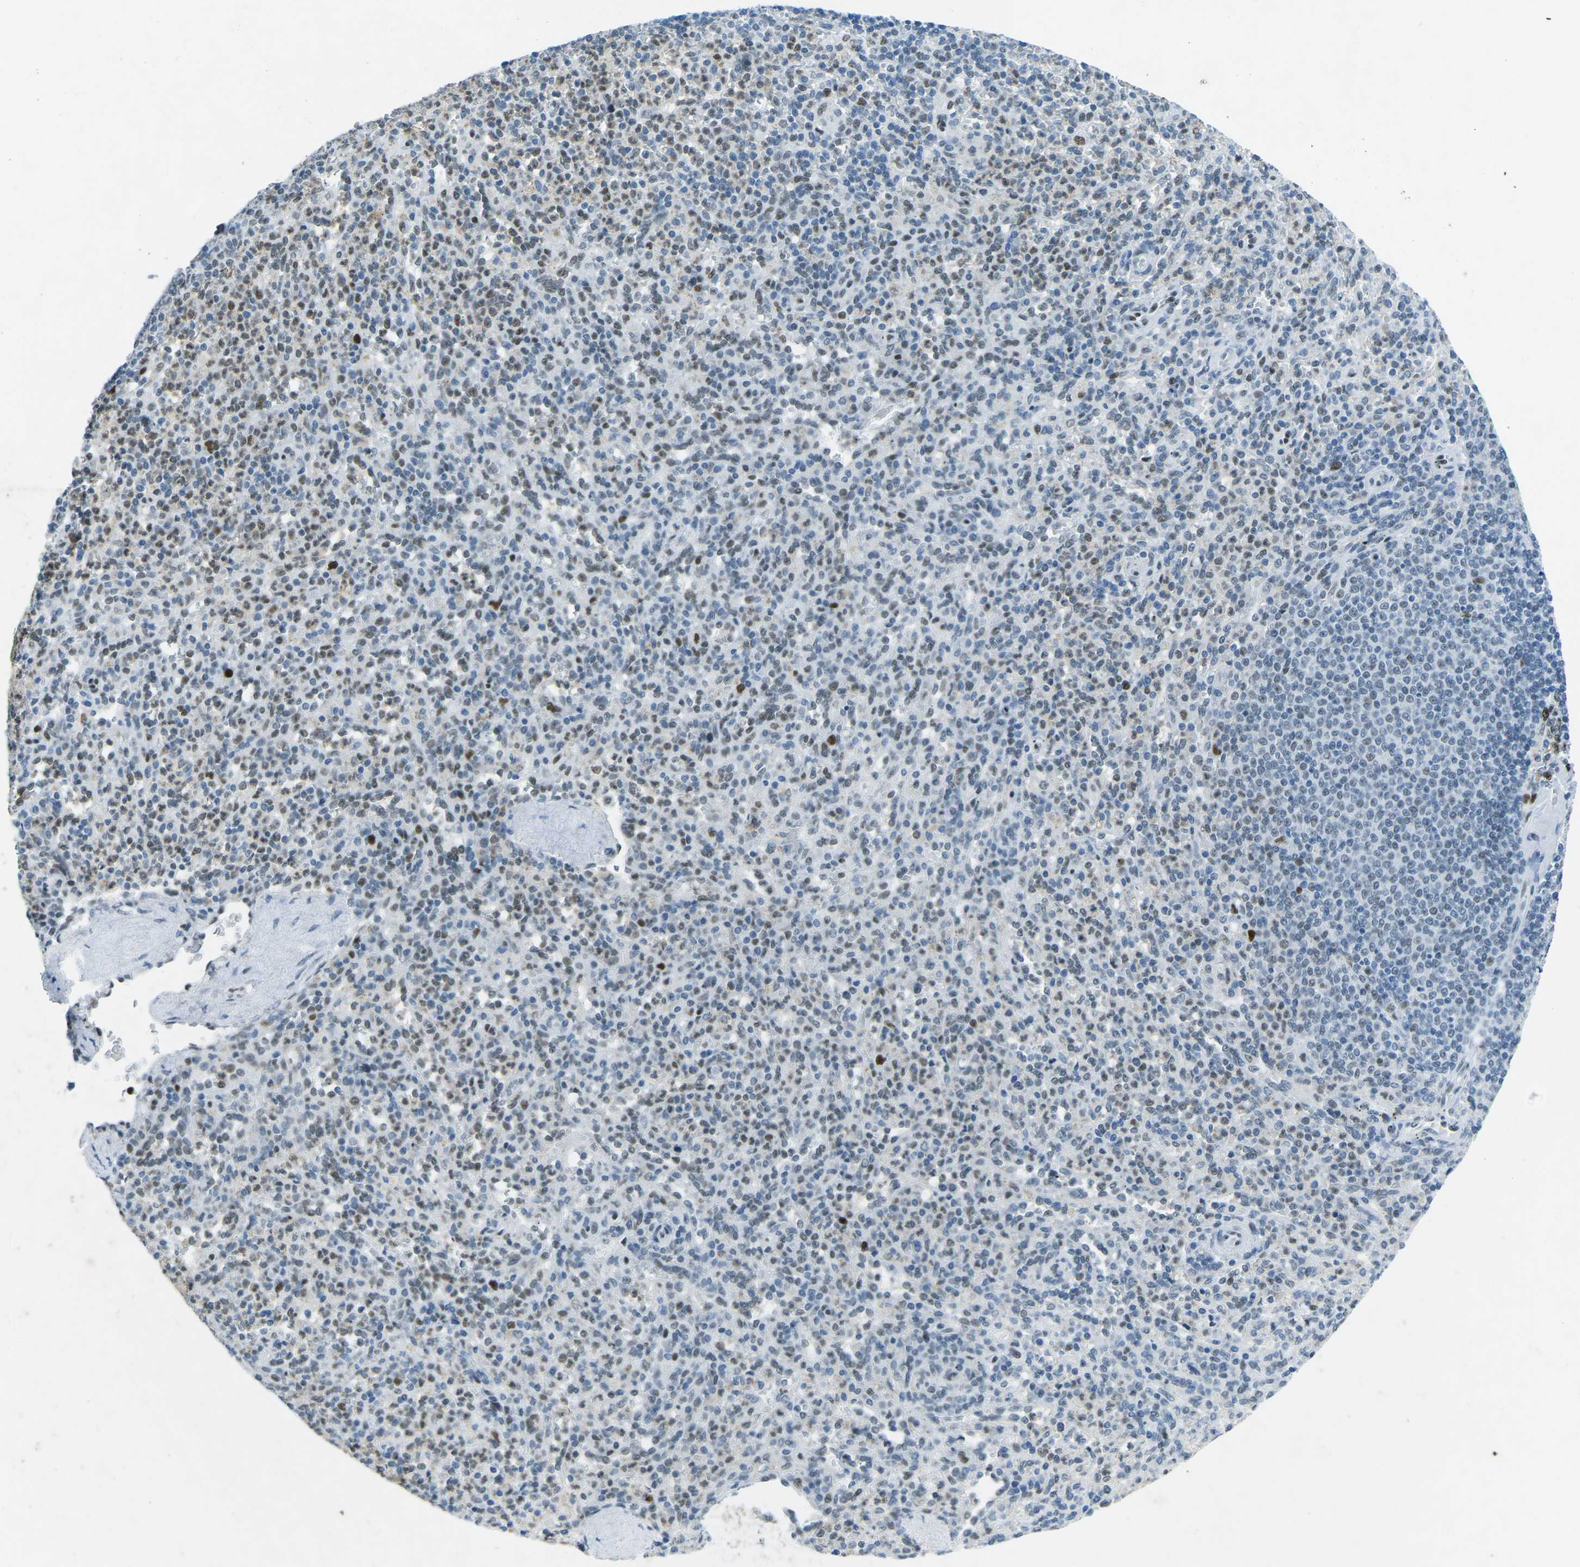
{"staining": {"intensity": "moderate", "quantity": "25%-75%", "location": "nuclear"}, "tissue": "spleen", "cell_type": "Cells in red pulp", "image_type": "normal", "snomed": [{"axis": "morphology", "description": "Normal tissue, NOS"}, {"axis": "topography", "description": "Spleen"}], "caption": "High-magnification brightfield microscopy of benign spleen stained with DAB (brown) and counterstained with hematoxylin (blue). cells in red pulp exhibit moderate nuclear positivity is identified in about25%-75% of cells.", "gene": "RB1", "patient": {"sex": "male", "age": 36}}